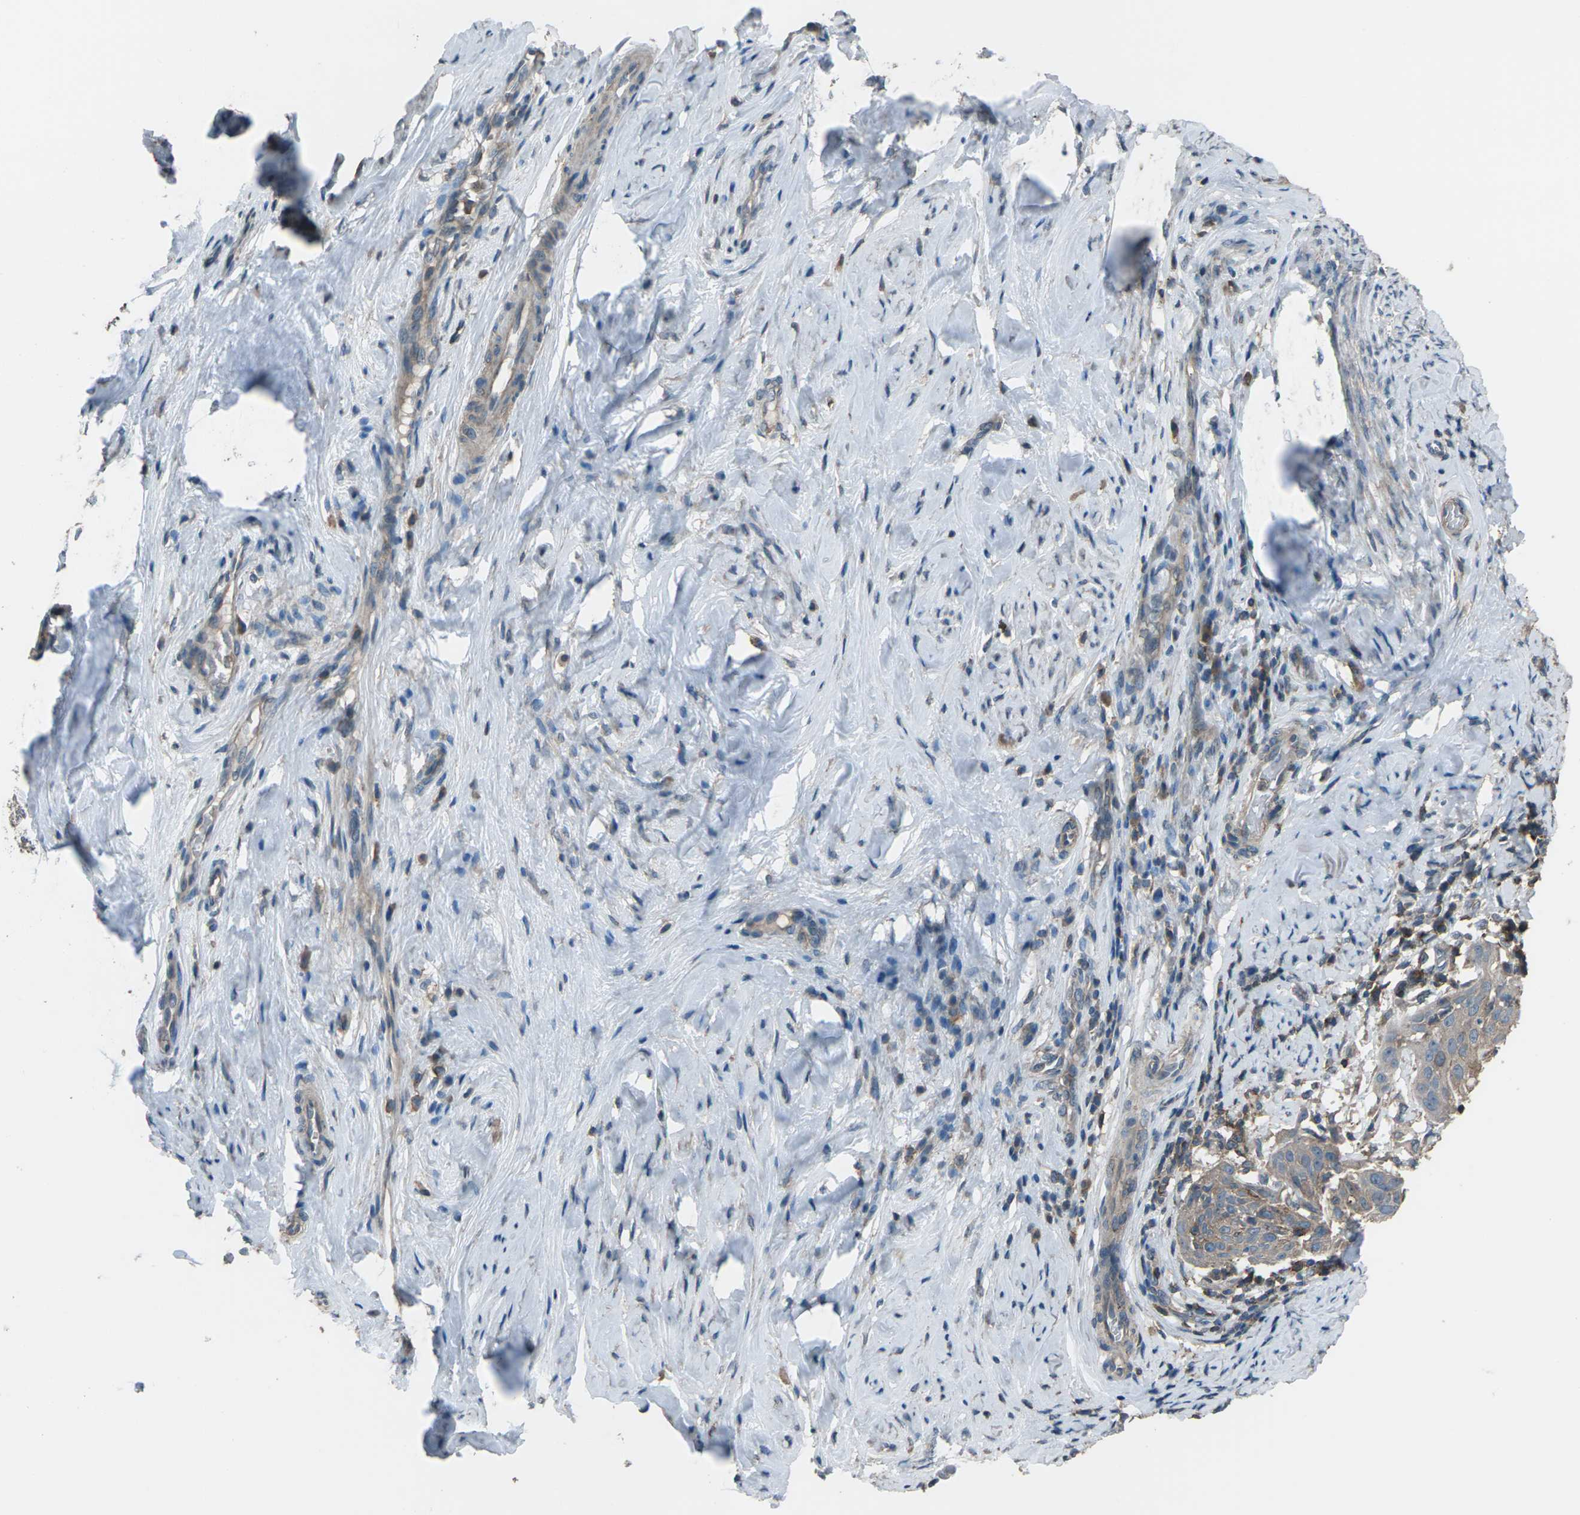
{"staining": {"intensity": "weak", "quantity": ">75%", "location": "cytoplasmic/membranous"}, "tissue": "cervical cancer", "cell_type": "Tumor cells", "image_type": "cancer", "snomed": [{"axis": "morphology", "description": "Squamous cell carcinoma, NOS"}, {"axis": "topography", "description": "Cervix"}], "caption": "A high-resolution photomicrograph shows immunohistochemistry staining of squamous cell carcinoma (cervical), which demonstrates weak cytoplasmic/membranous expression in approximately >75% of tumor cells. (Stains: DAB in brown, nuclei in blue, Microscopy: brightfield microscopy at high magnification).", "gene": "CMTM4", "patient": {"sex": "female", "age": 51}}